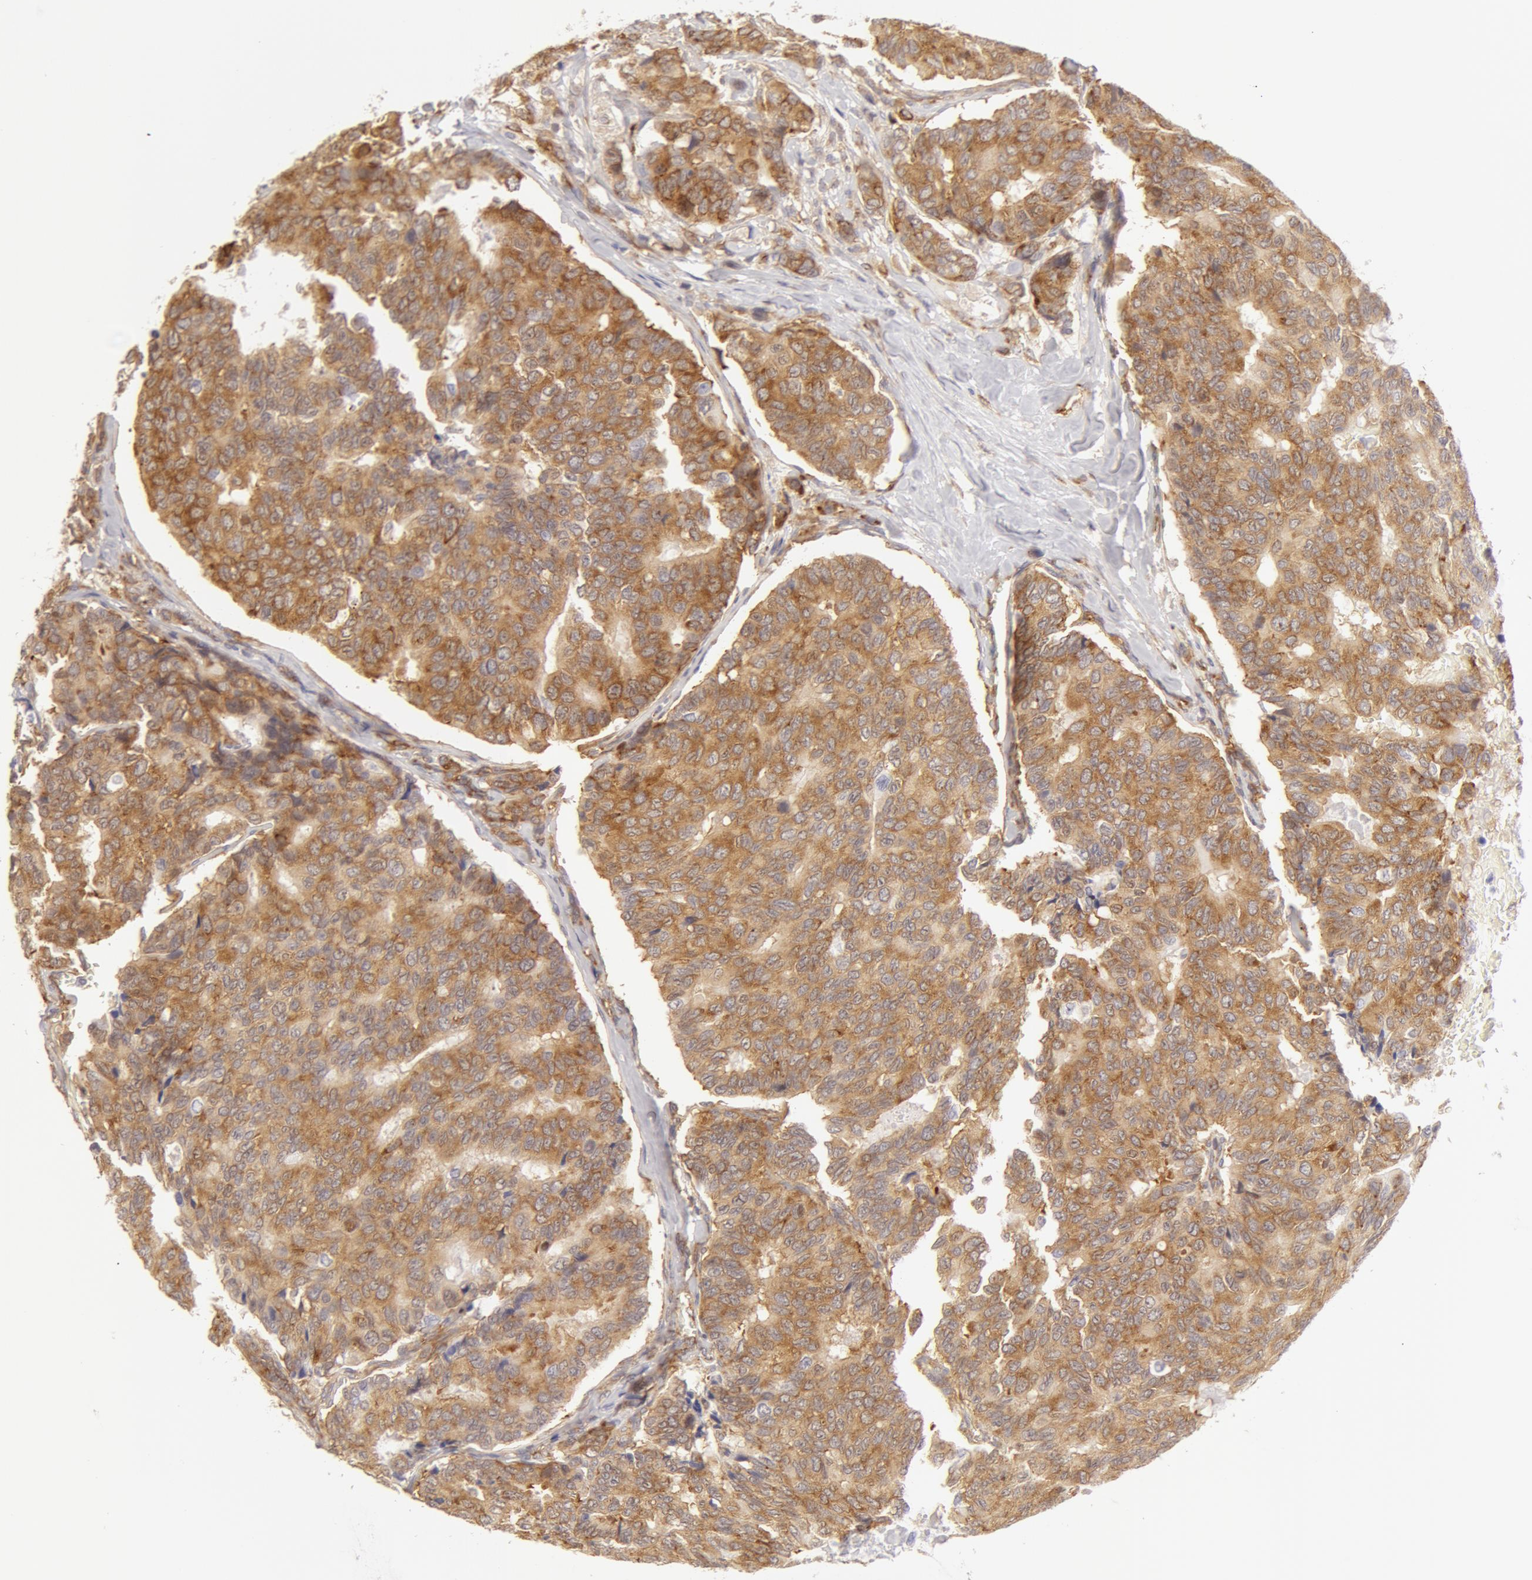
{"staining": {"intensity": "moderate", "quantity": ">75%", "location": "cytoplasmic/membranous"}, "tissue": "breast cancer", "cell_type": "Tumor cells", "image_type": "cancer", "snomed": [{"axis": "morphology", "description": "Duct carcinoma"}, {"axis": "topography", "description": "Breast"}], "caption": "Breast cancer stained with DAB IHC demonstrates medium levels of moderate cytoplasmic/membranous expression in approximately >75% of tumor cells. (Stains: DAB (3,3'-diaminobenzidine) in brown, nuclei in blue, Microscopy: brightfield microscopy at high magnification).", "gene": "DDX3Y", "patient": {"sex": "female", "age": 69}}